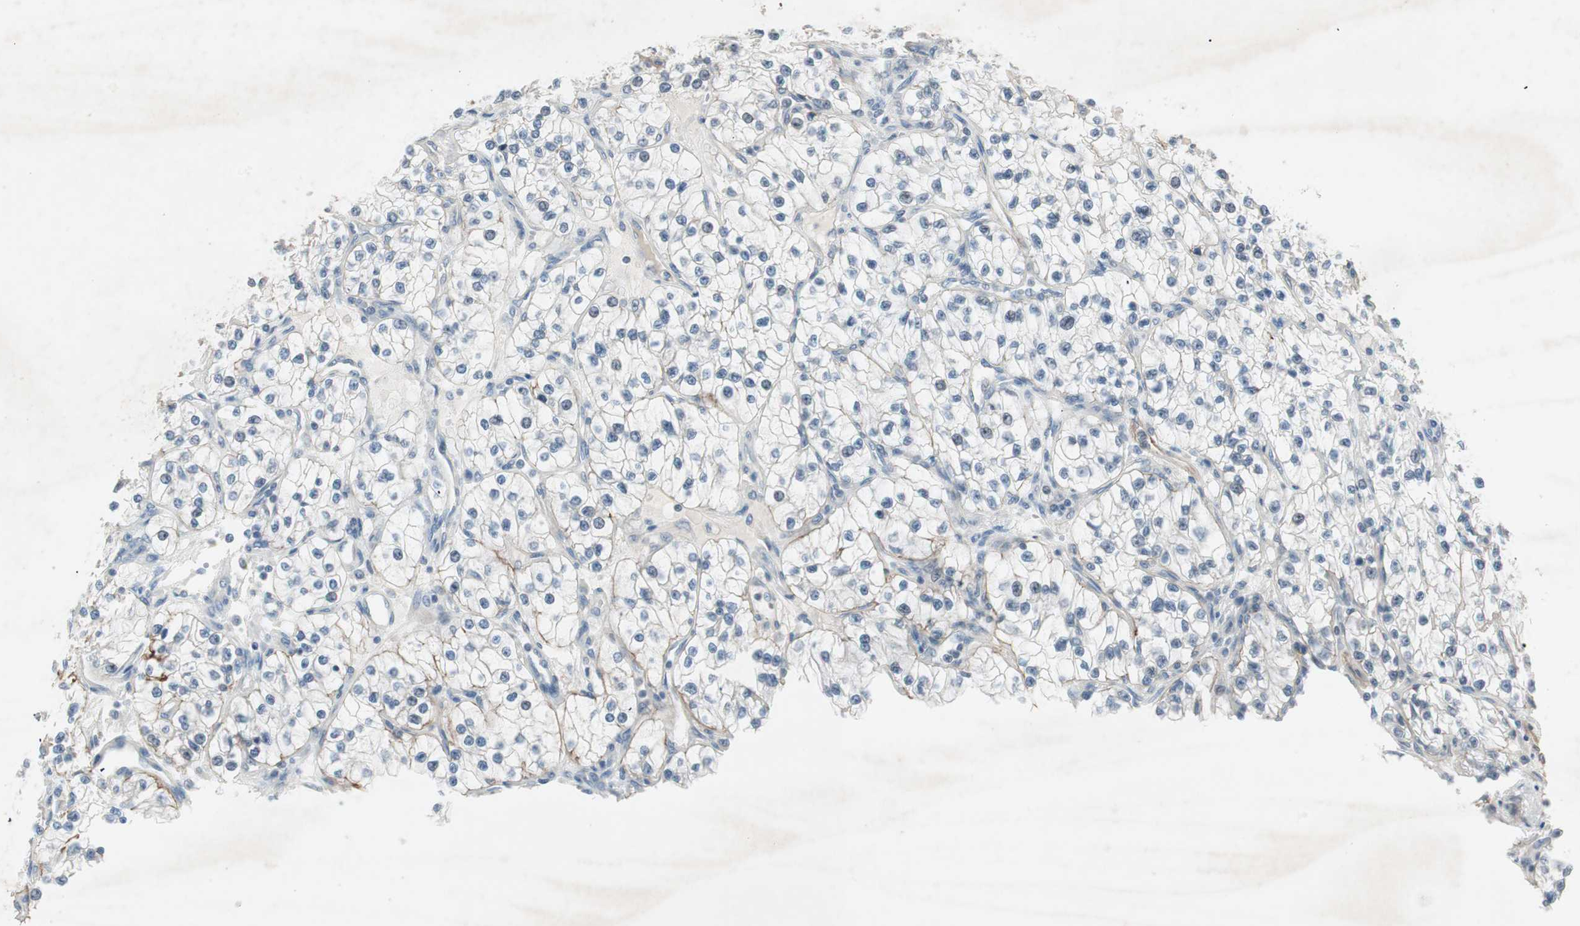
{"staining": {"intensity": "weak", "quantity": "<25%", "location": "cytoplasmic/membranous"}, "tissue": "renal cancer", "cell_type": "Tumor cells", "image_type": "cancer", "snomed": [{"axis": "morphology", "description": "Adenocarcinoma, NOS"}, {"axis": "topography", "description": "Kidney"}], "caption": "This is an immunohistochemistry micrograph of renal adenocarcinoma. There is no expression in tumor cells.", "gene": "ITGB4", "patient": {"sex": "female", "age": 57}}